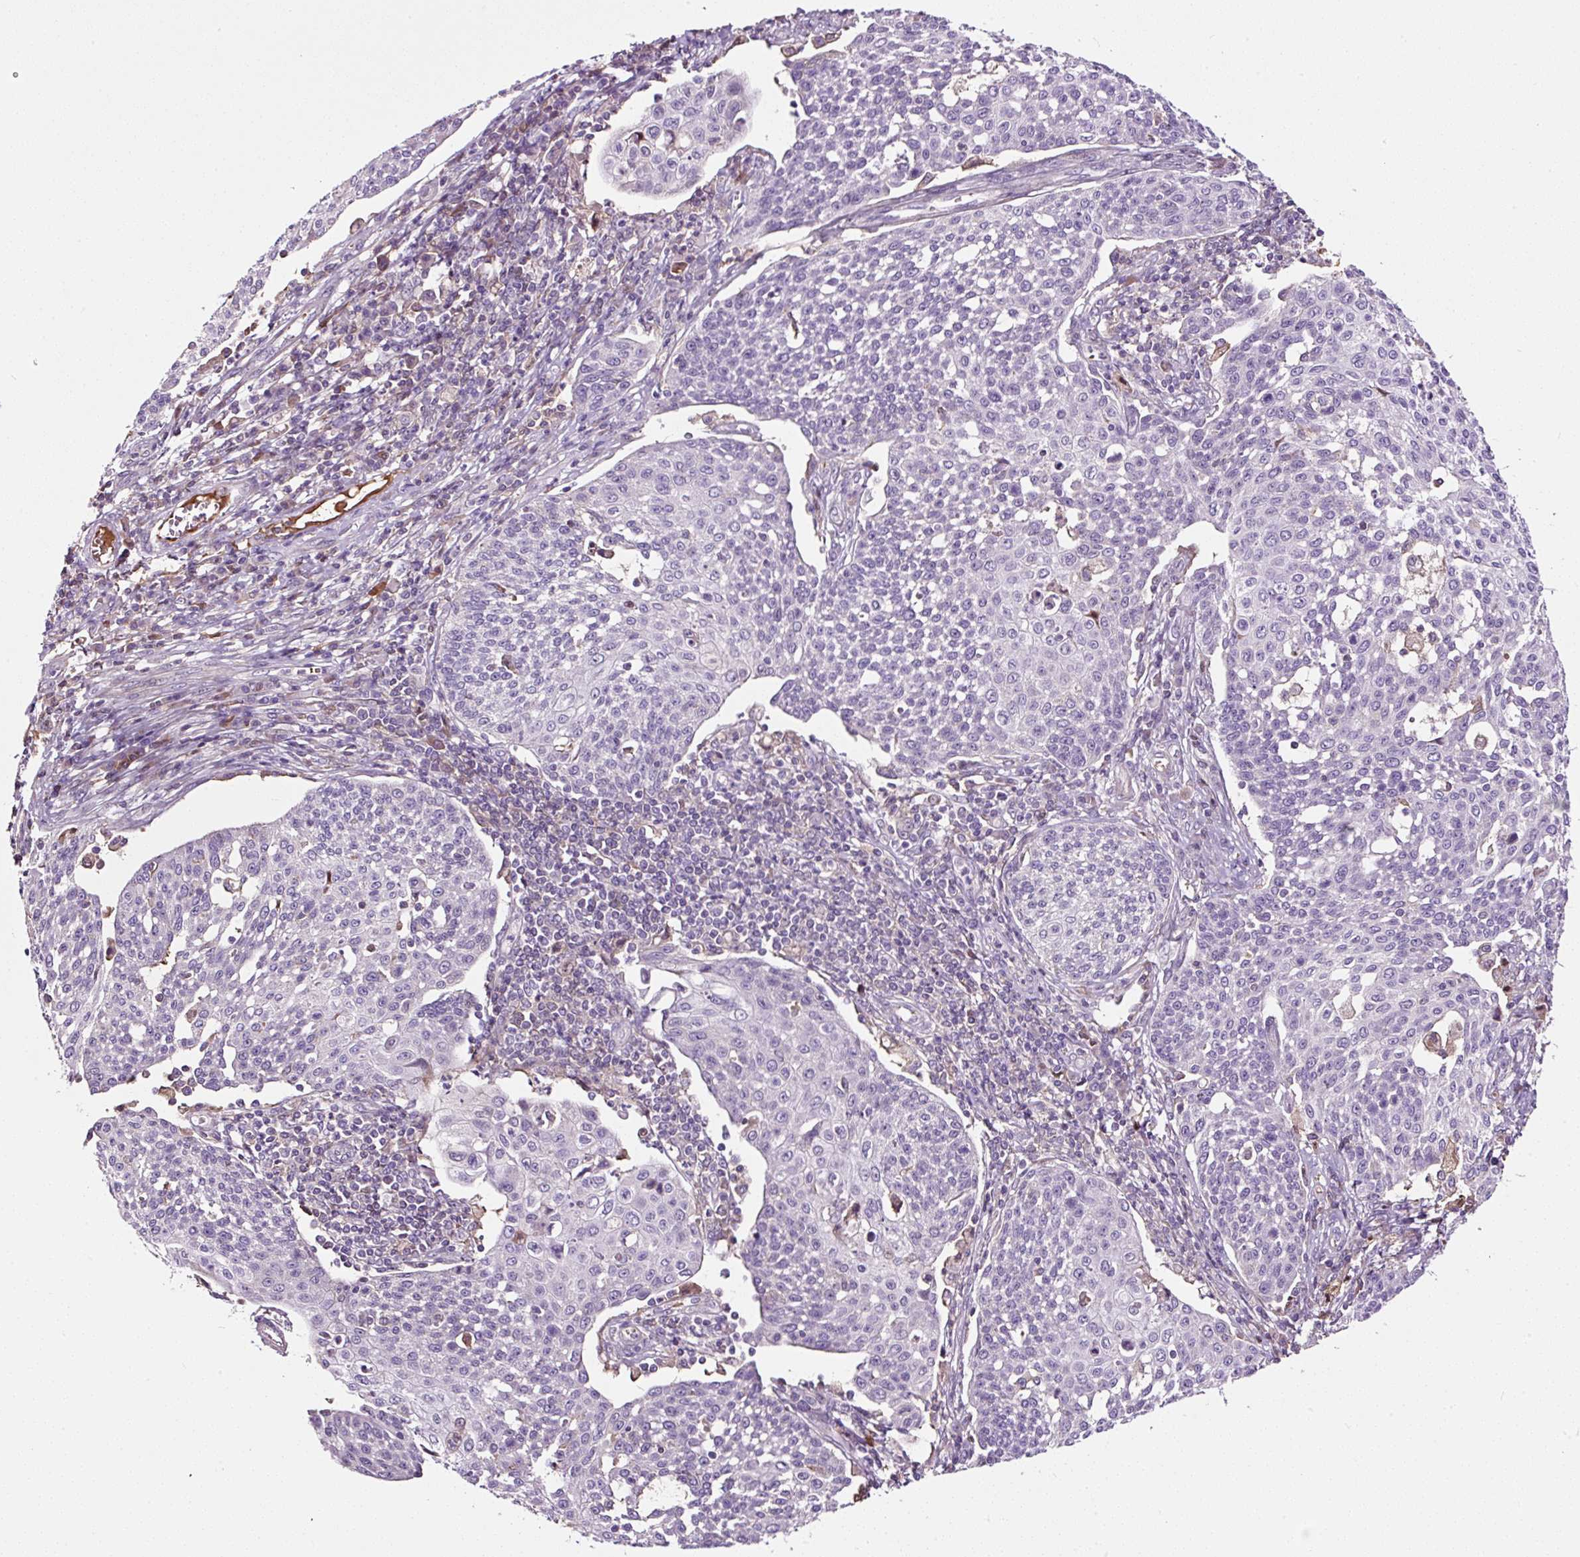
{"staining": {"intensity": "negative", "quantity": "none", "location": "none"}, "tissue": "cervical cancer", "cell_type": "Tumor cells", "image_type": "cancer", "snomed": [{"axis": "morphology", "description": "Squamous cell carcinoma, NOS"}, {"axis": "topography", "description": "Cervix"}], "caption": "An immunohistochemistry image of squamous cell carcinoma (cervical) is shown. There is no staining in tumor cells of squamous cell carcinoma (cervical).", "gene": "LRRC24", "patient": {"sex": "female", "age": 34}}